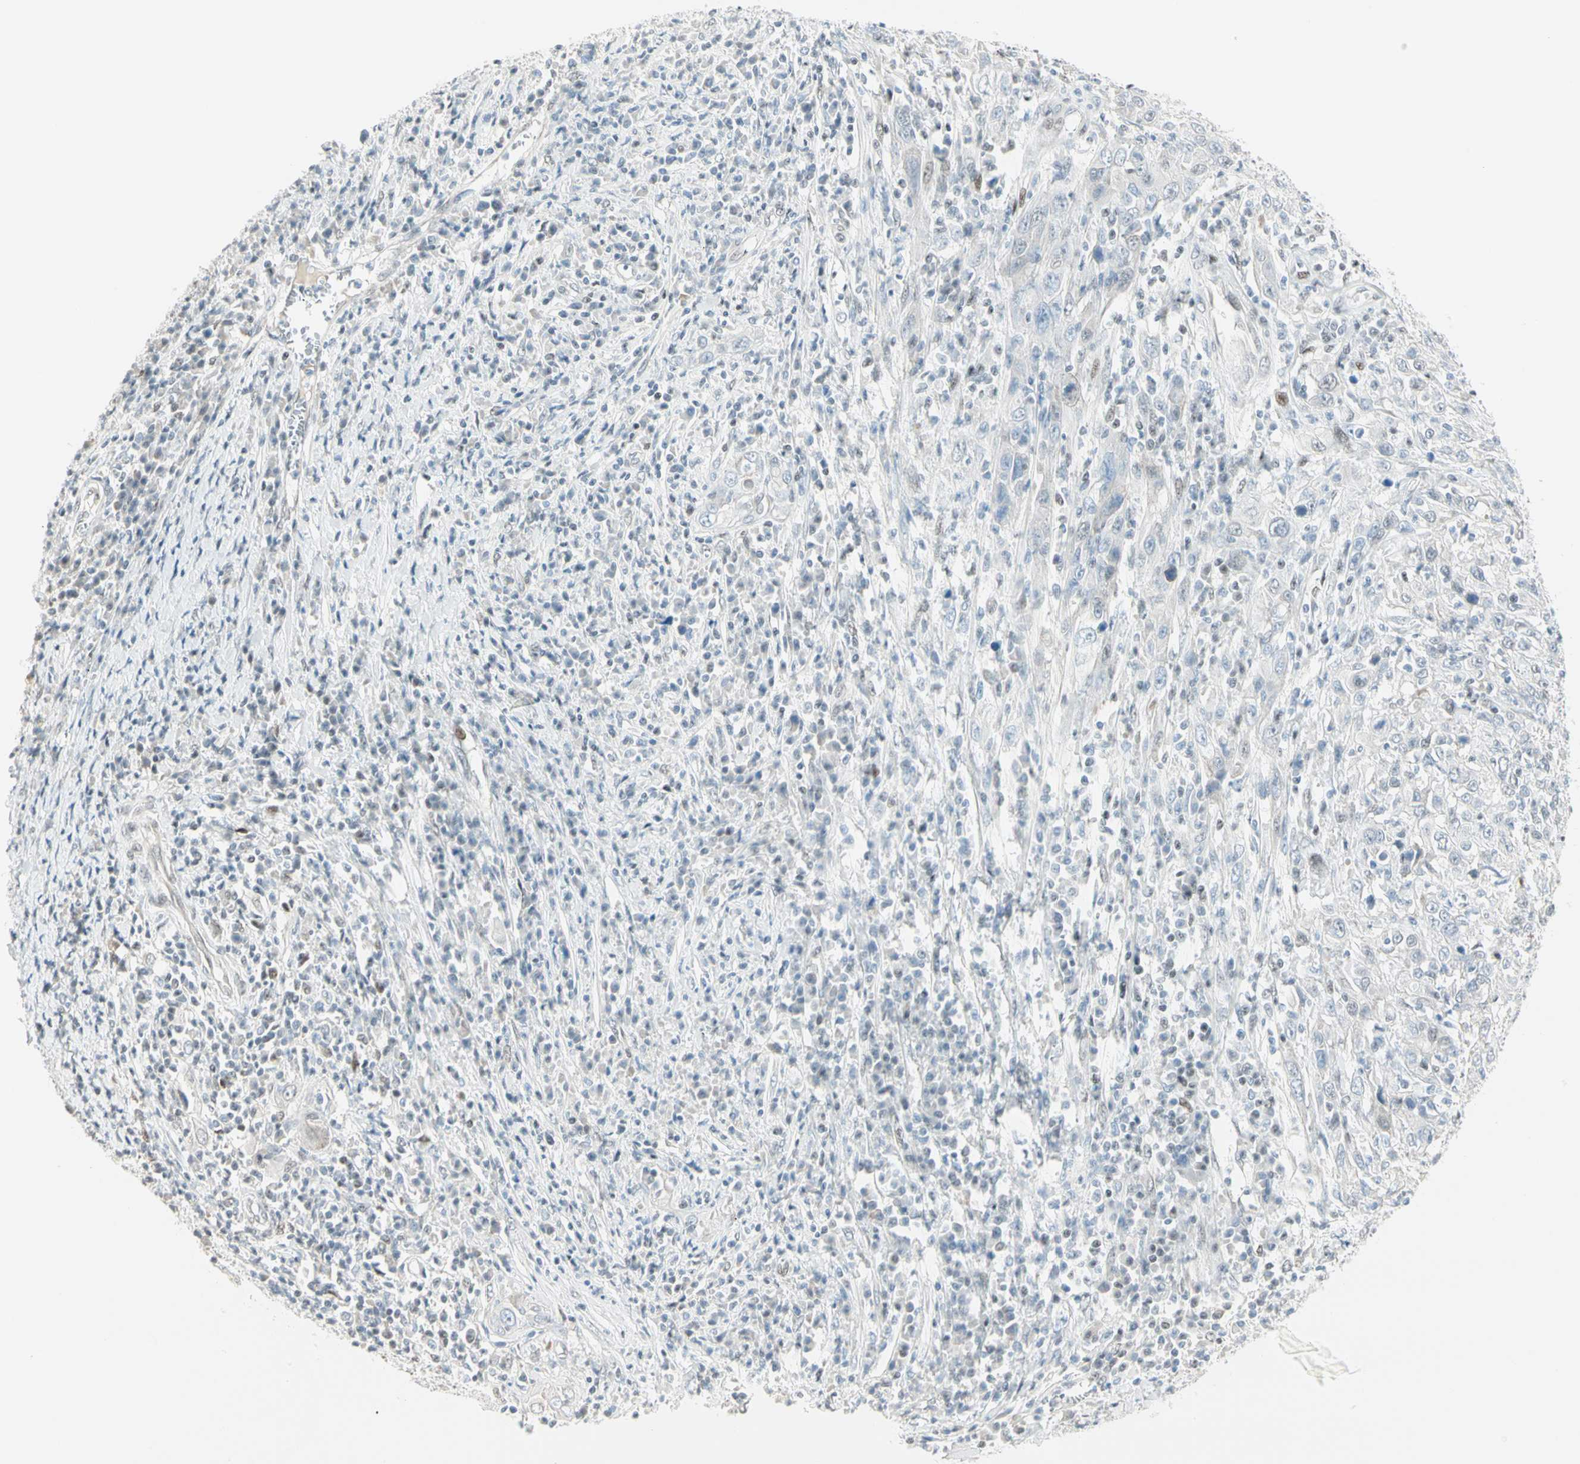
{"staining": {"intensity": "negative", "quantity": "none", "location": "none"}, "tissue": "cervical cancer", "cell_type": "Tumor cells", "image_type": "cancer", "snomed": [{"axis": "morphology", "description": "Squamous cell carcinoma, NOS"}, {"axis": "morphology", "description": "Adenocarcinoma, NOS"}, {"axis": "topography", "description": "Cervix"}], "caption": "The image displays no significant staining in tumor cells of squamous cell carcinoma (cervical). (DAB IHC with hematoxylin counter stain).", "gene": "PKNOX1", "patient": {"sex": "female", "age": 52}}